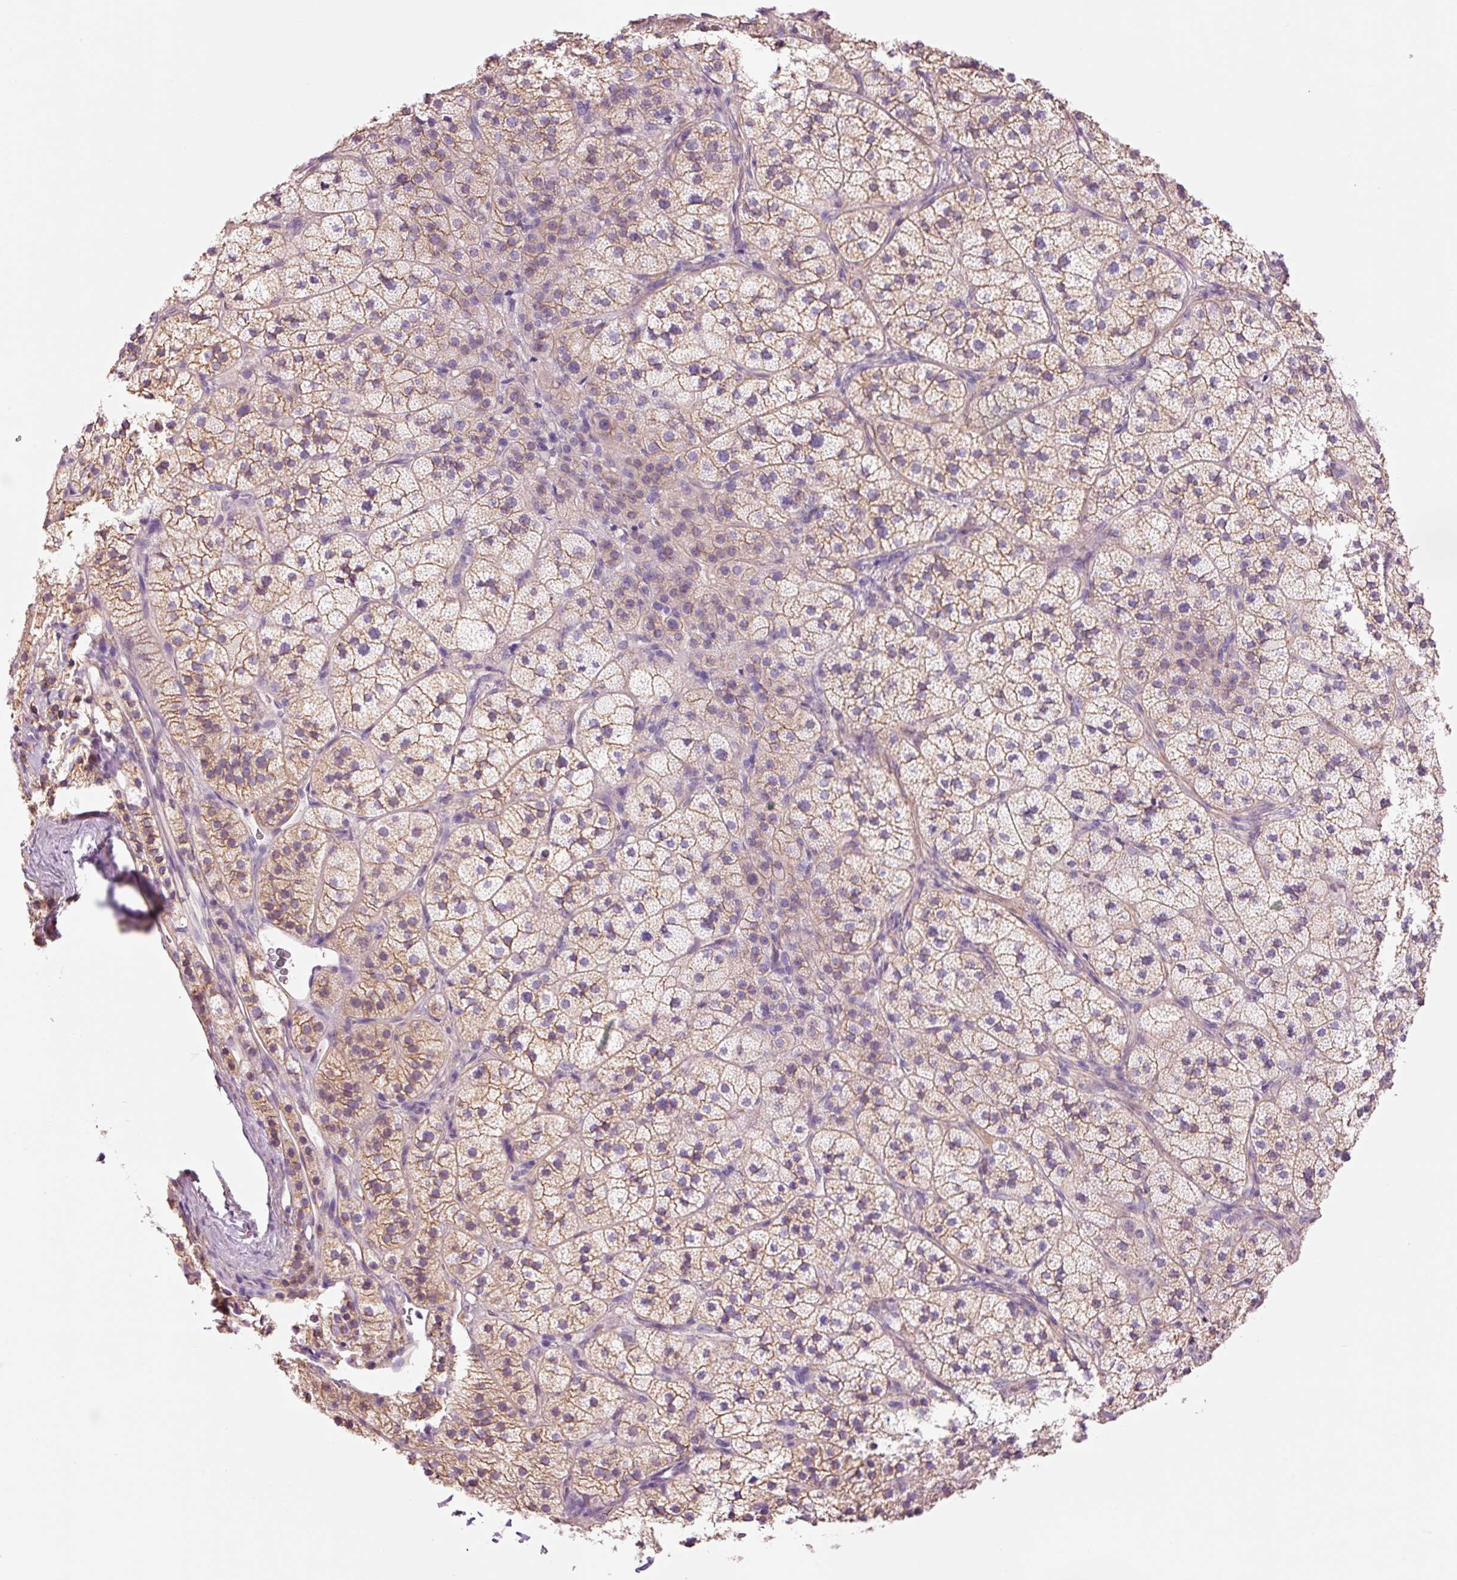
{"staining": {"intensity": "weak", "quantity": ">75%", "location": "cytoplasmic/membranous"}, "tissue": "adrenal gland", "cell_type": "Glandular cells", "image_type": "normal", "snomed": [{"axis": "morphology", "description": "Normal tissue, NOS"}, {"axis": "topography", "description": "Adrenal gland"}], "caption": "Immunohistochemistry (DAB (3,3'-diaminobenzidine)) staining of normal human adrenal gland displays weak cytoplasmic/membranous protein staining in about >75% of glandular cells.", "gene": "HSPA4L", "patient": {"sex": "female", "age": 58}}